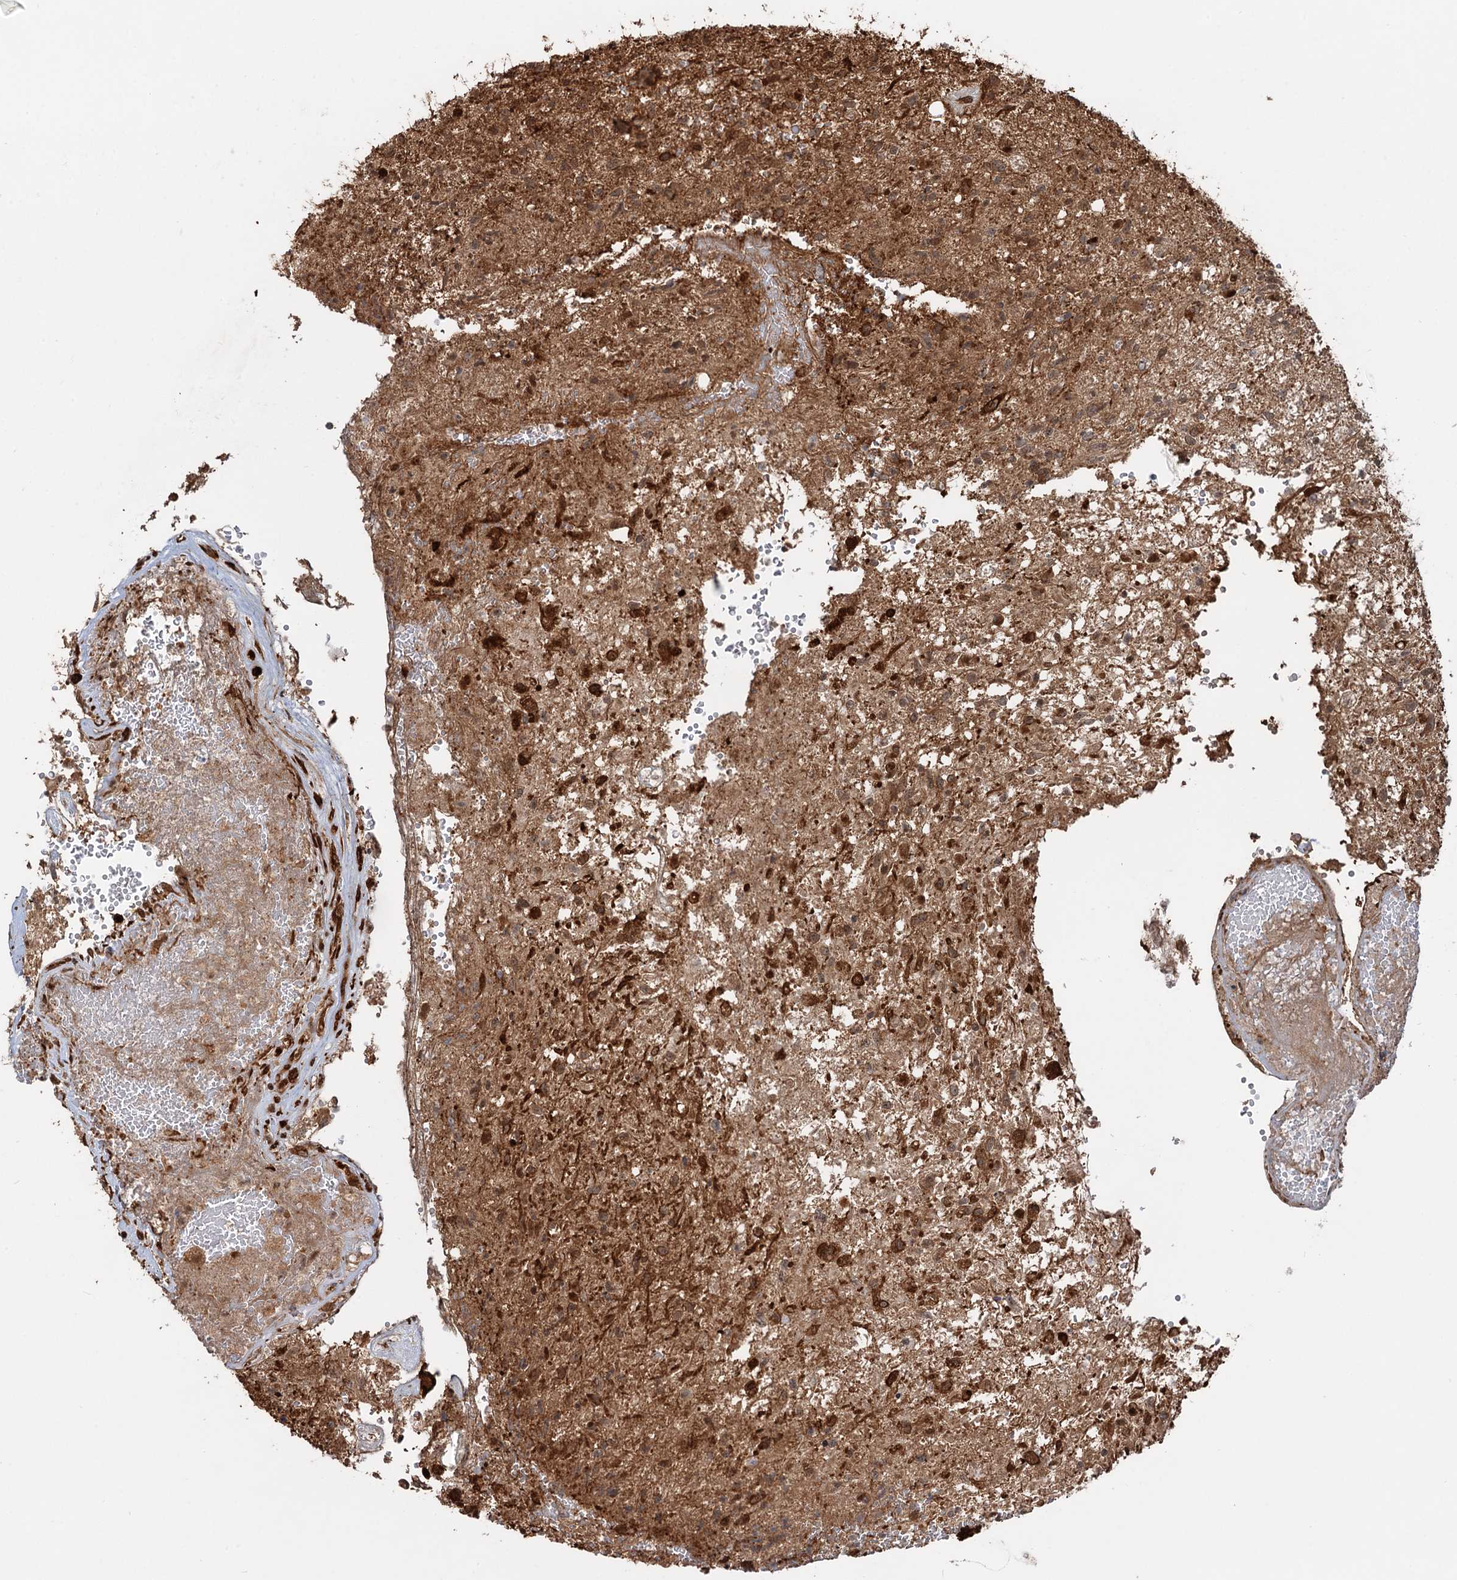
{"staining": {"intensity": "moderate", "quantity": ">75%", "location": "cytoplasmic/membranous,nuclear"}, "tissue": "glioma", "cell_type": "Tumor cells", "image_type": "cancer", "snomed": [{"axis": "morphology", "description": "Glioma, malignant, High grade"}, {"axis": "topography", "description": "Brain"}], "caption": "Glioma stained for a protein exhibits moderate cytoplasmic/membranous and nuclear positivity in tumor cells.", "gene": "SNRNP25", "patient": {"sex": "male", "age": 56}}